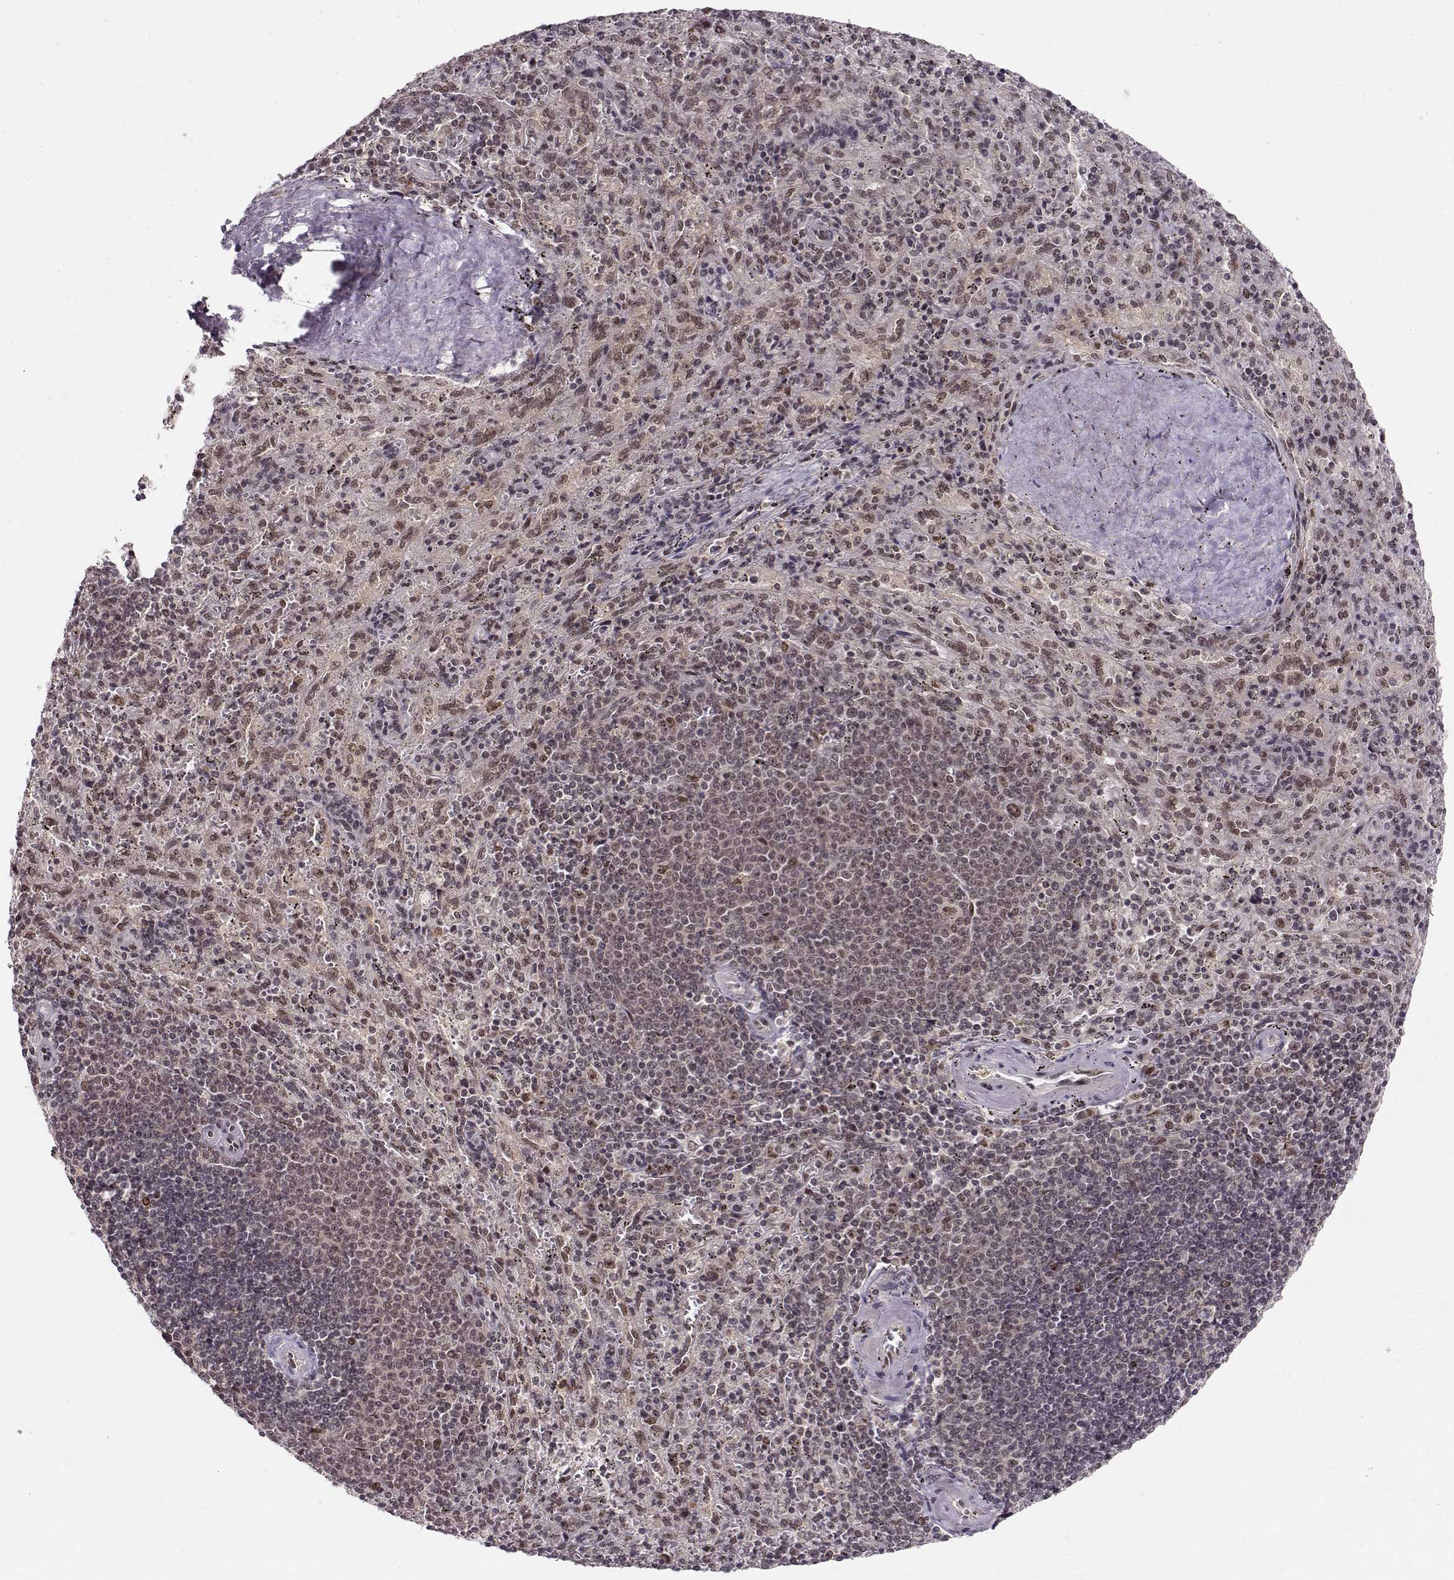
{"staining": {"intensity": "weak", "quantity": "25%-75%", "location": "nuclear"}, "tissue": "spleen", "cell_type": "Cells in red pulp", "image_type": "normal", "snomed": [{"axis": "morphology", "description": "Normal tissue, NOS"}, {"axis": "topography", "description": "Spleen"}], "caption": "Spleen stained with DAB (3,3'-diaminobenzidine) IHC reveals low levels of weak nuclear positivity in about 25%-75% of cells in red pulp.", "gene": "CSNK2A1", "patient": {"sex": "male", "age": 57}}